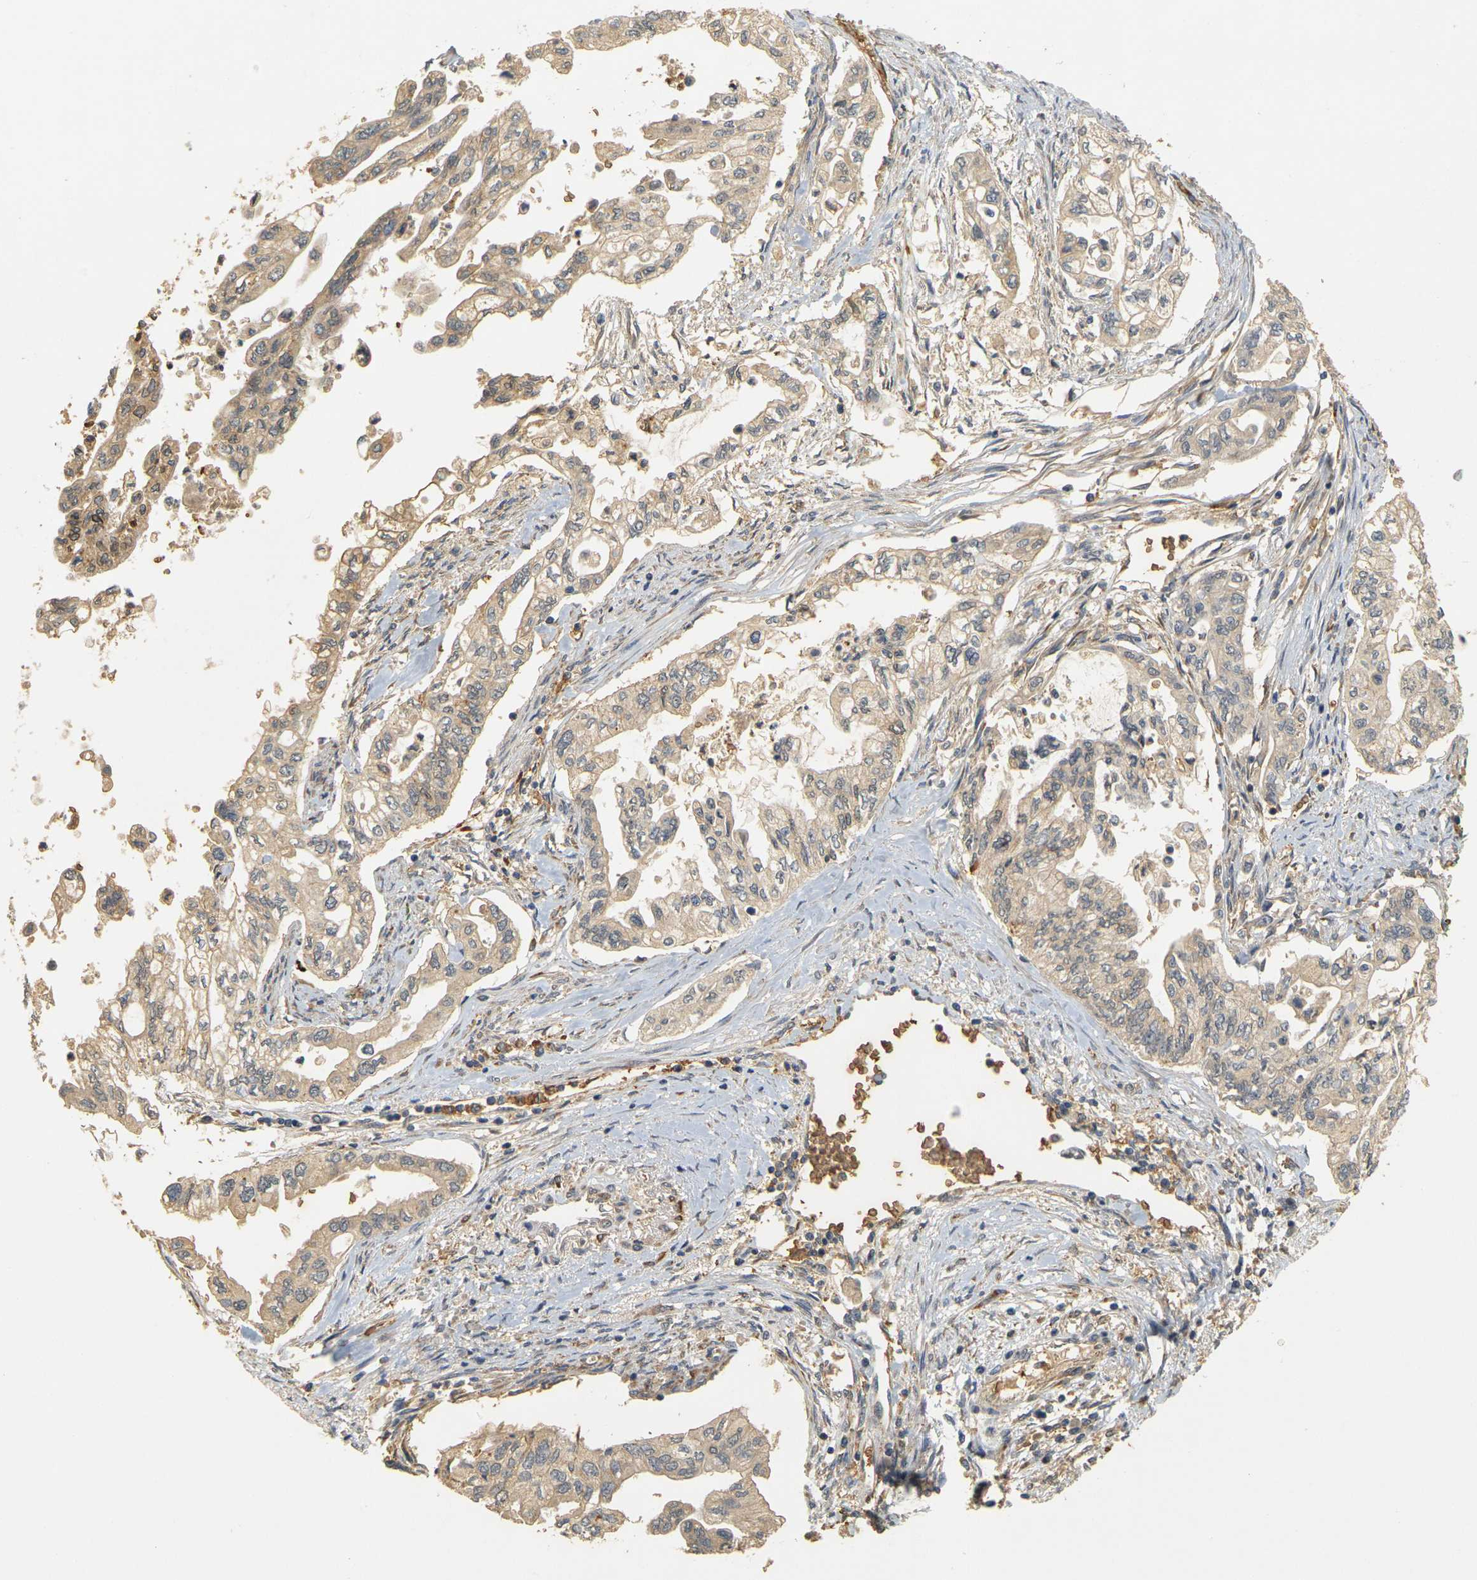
{"staining": {"intensity": "weak", "quantity": ">75%", "location": "cytoplasmic/membranous"}, "tissue": "pancreatic cancer", "cell_type": "Tumor cells", "image_type": "cancer", "snomed": [{"axis": "morphology", "description": "Normal tissue, NOS"}, {"axis": "topography", "description": "Pancreas"}], "caption": "A brown stain labels weak cytoplasmic/membranous positivity of a protein in pancreatic cancer tumor cells.", "gene": "MEGF9", "patient": {"sex": "male", "age": 42}}